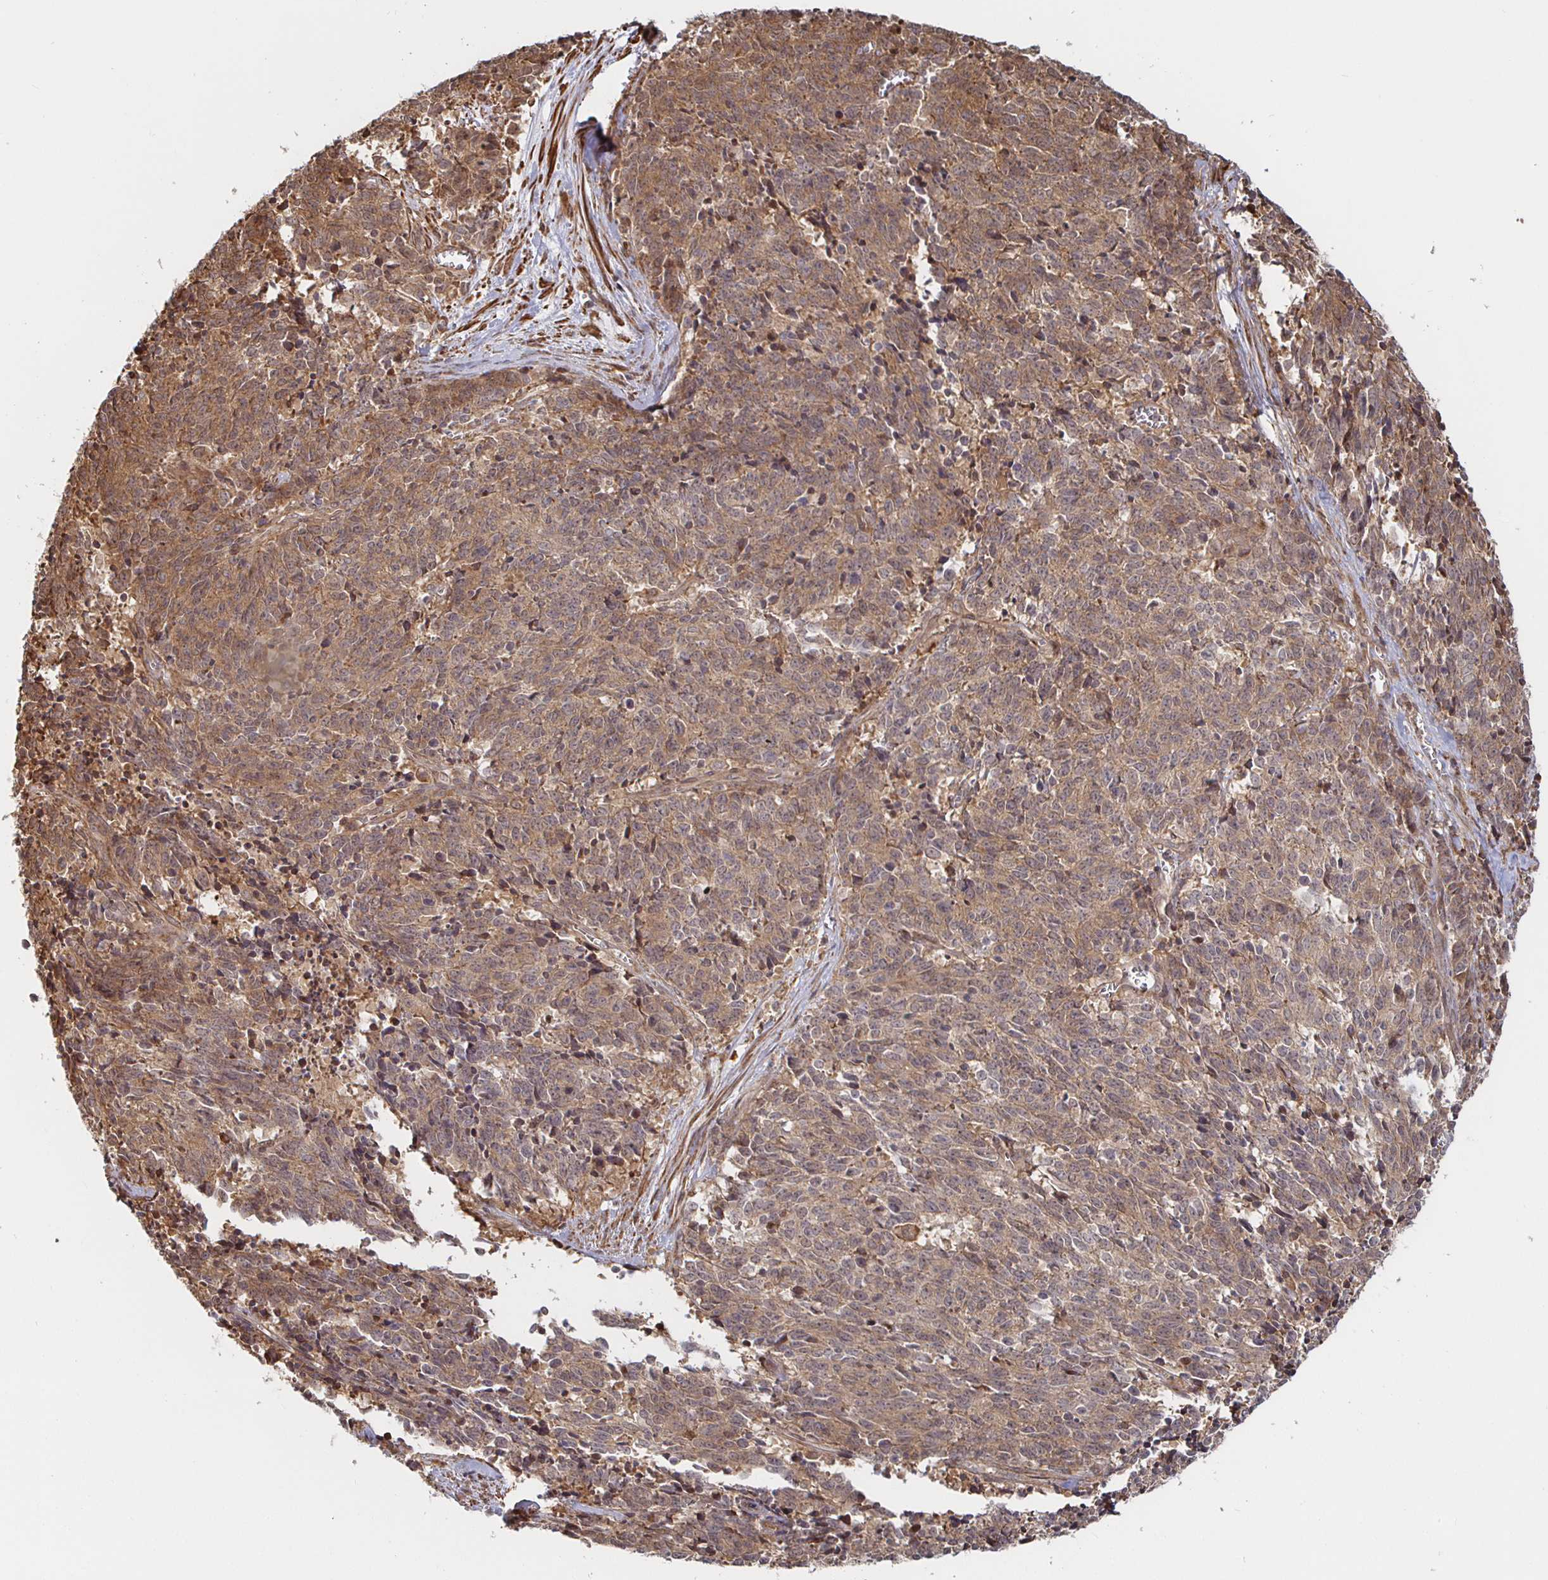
{"staining": {"intensity": "moderate", "quantity": ">75%", "location": "cytoplasmic/membranous"}, "tissue": "cervical cancer", "cell_type": "Tumor cells", "image_type": "cancer", "snomed": [{"axis": "morphology", "description": "Squamous cell carcinoma, NOS"}, {"axis": "topography", "description": "Cervix"}], "caption": "Cervical cancer stained with a protein marker shows moderate staining in tumor cells.", "gene": "STRAP", "patient": {"sex": "female", "age": 29}}